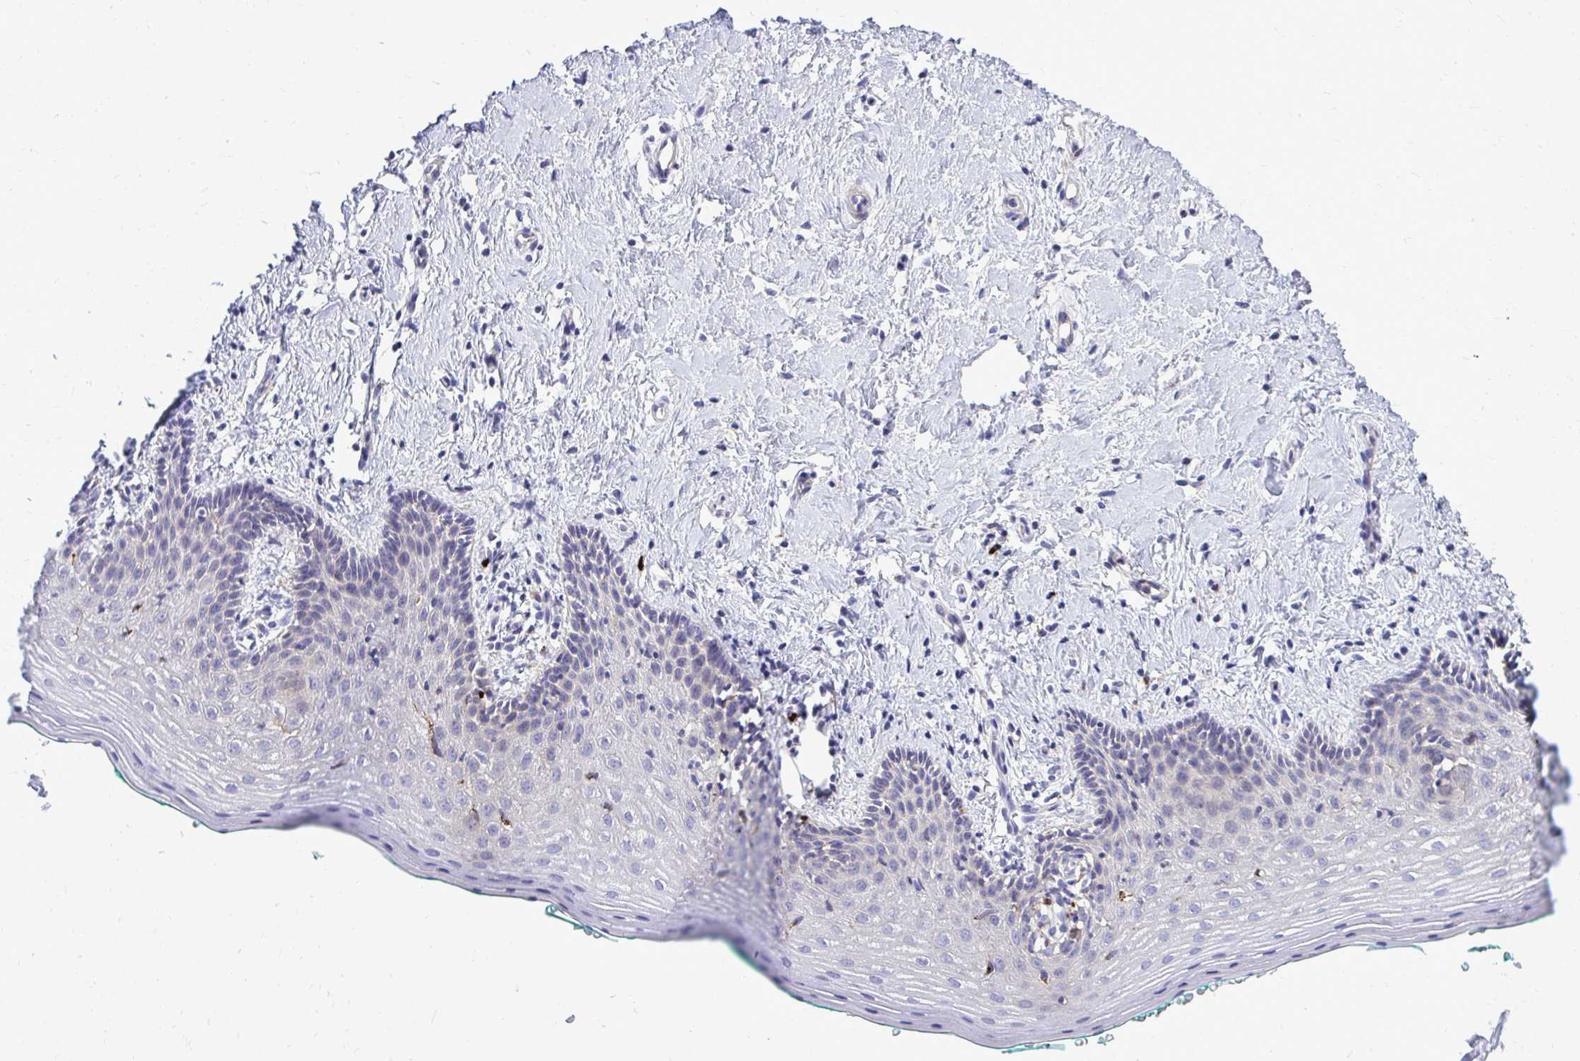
{"staining": {"intensity": "weak", "quantity": "<25%", "location": "cytoplasmic/membranous"}, "tissue": "vagina", "cell_type": "Squamous epithelial cells", "image_type": "normal", "snomed": [{"axis": "morphology", "description": "Normal tissue, NOS"}, {"axis": "topography", "description": "Vagina"}], "caption": "A histopathology image of vagina stained for a protein shows no brown staining in squamous epithelial cells.", "gene": "TP53I11", "patient": {"sex": "female", "age": 42}}